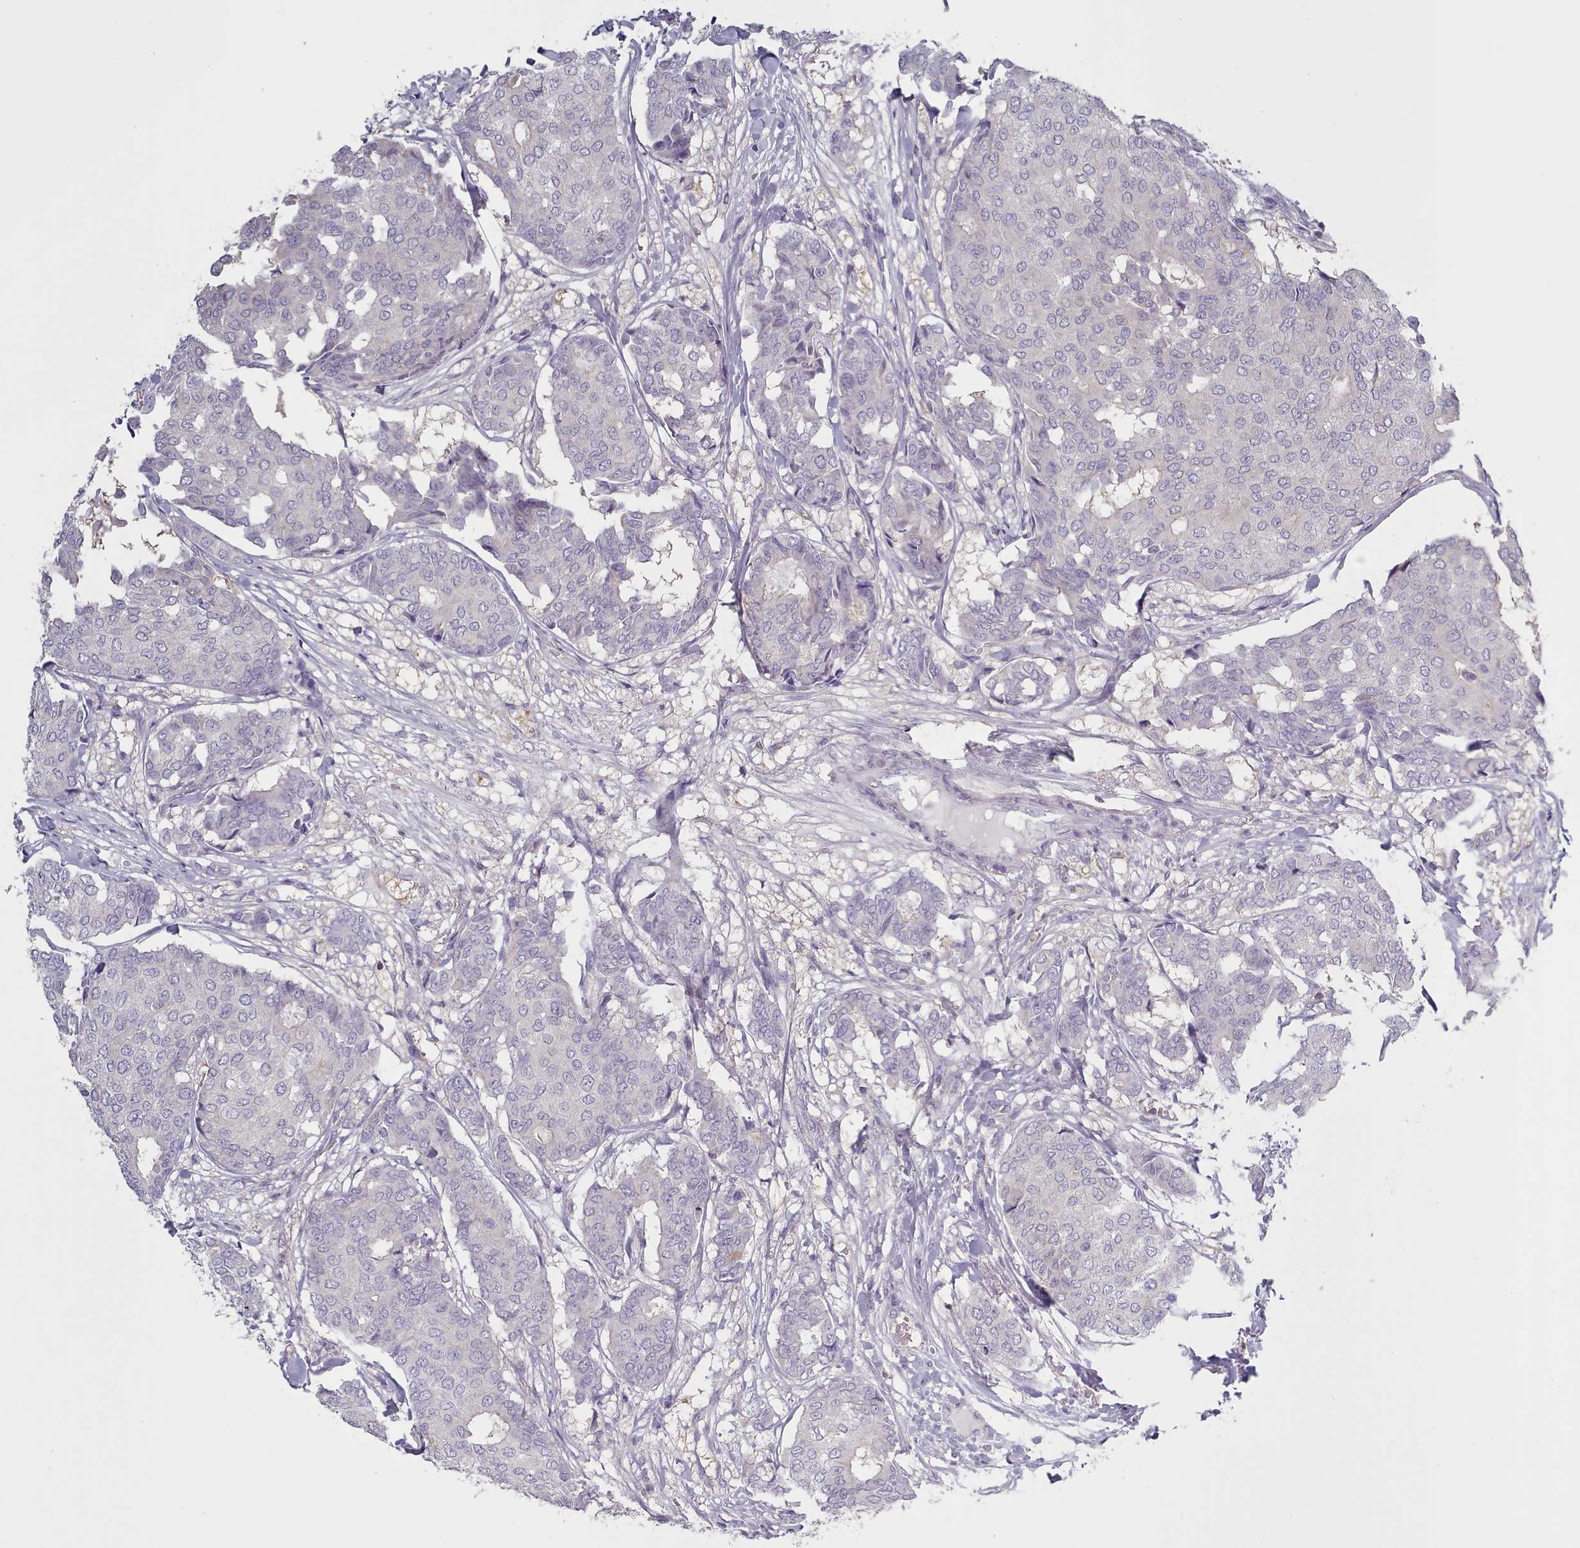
{"staining": {"intensity": "negative", "quantity": "none", "location": "none"}, "tissue": "breast cancer", "cell_type": "Tumor cells", "image_type": "cancer", "snomed": [{"axis": "morphology", "description": "Duct carcinoma"}, {"axis": "topography", "description": "Breast"}], "caption": "Tumor cells show no significant expression in breast cancer.", "gene": "RAC2", "patient": {"sex": "female", "age": 75}}